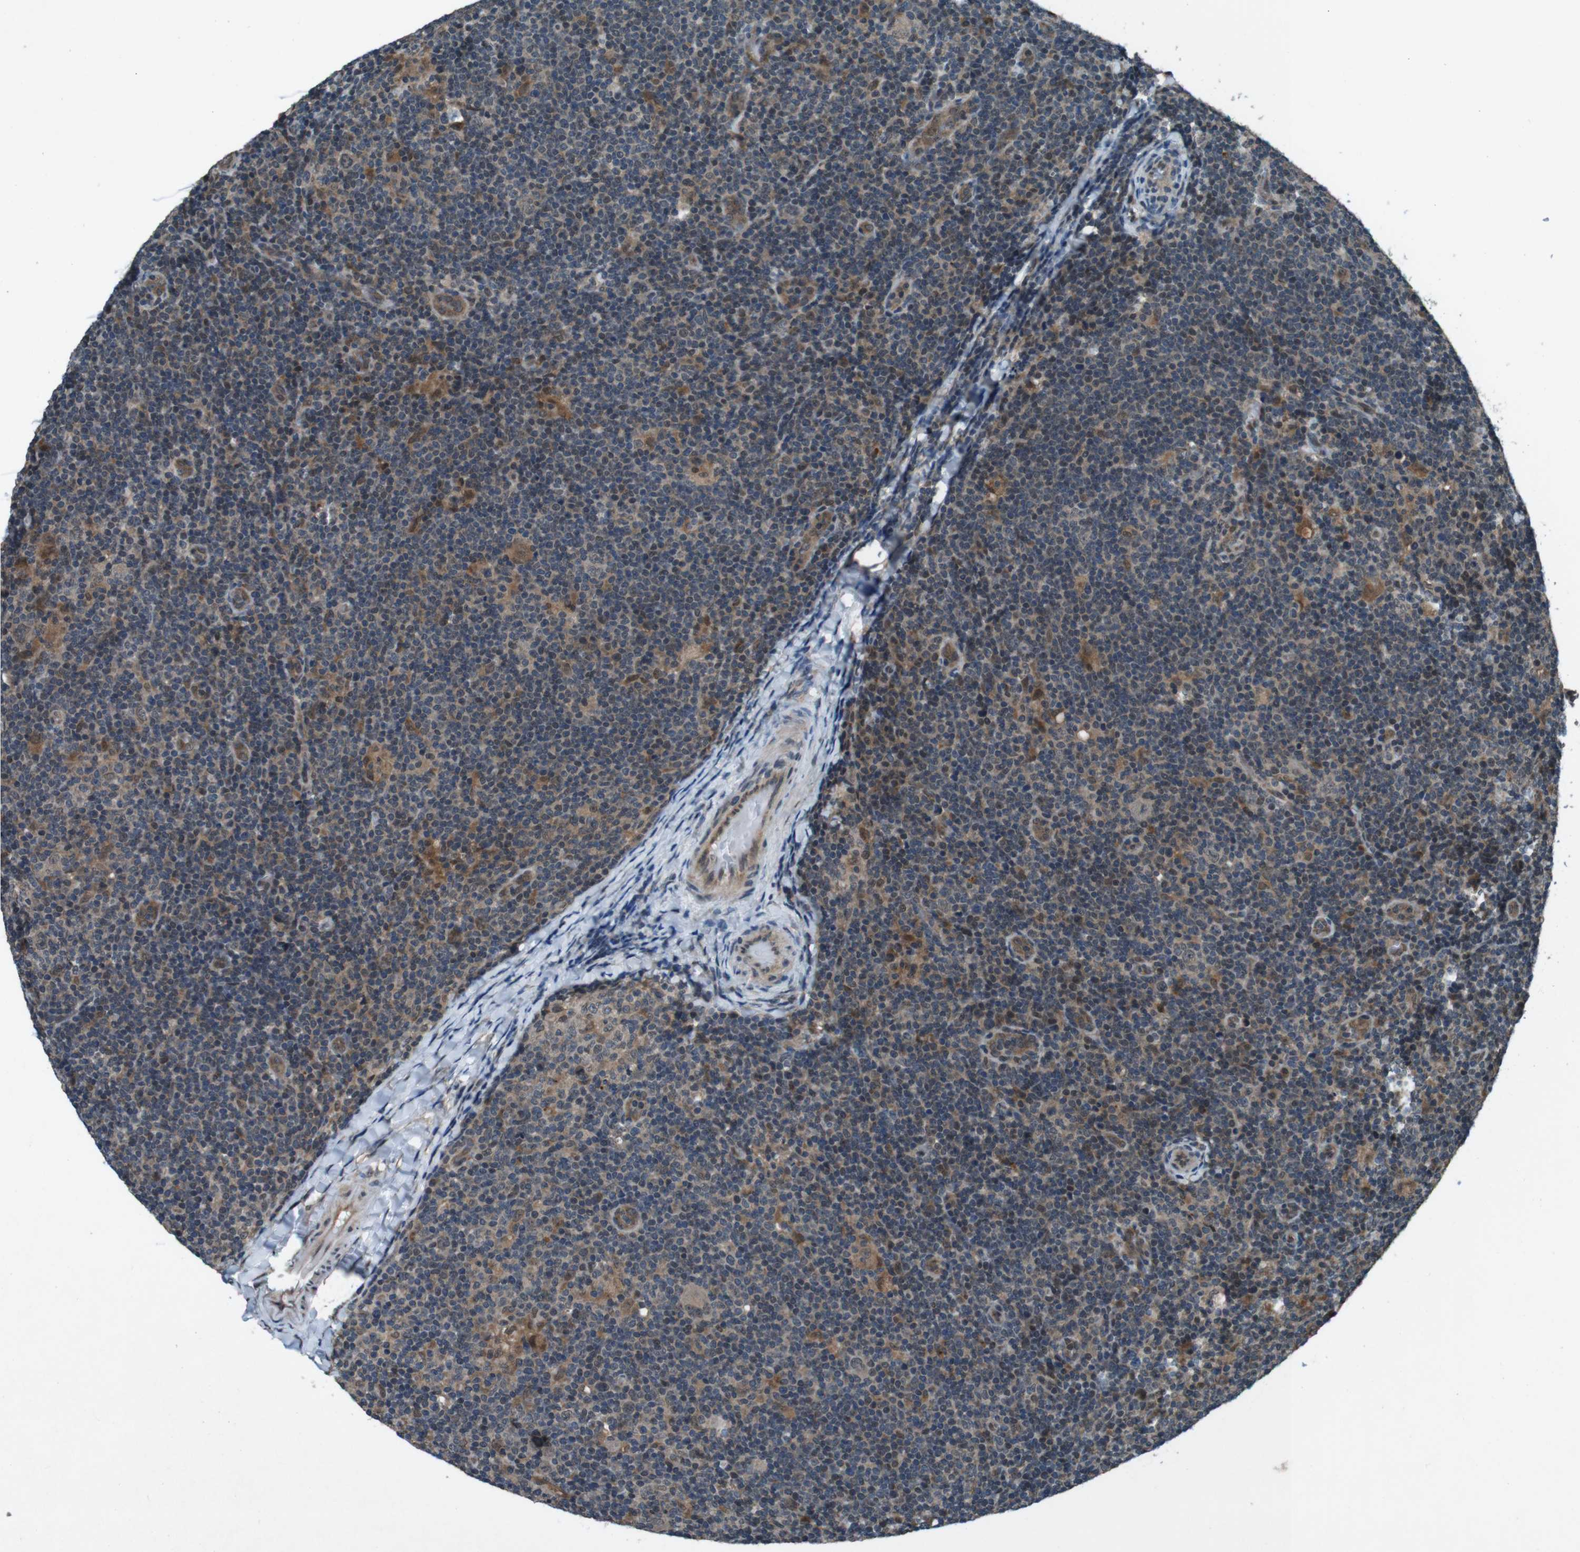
{"staining": {"intensity": "moderate", "quantity": "25%-75%", "location": "cytoplasmic/membranous"}, "tissue": "lymphoma", "cell_type": "Tumor cells", "image_type": "cancer", "snomed": [{"axis": "morphology", "description": "Hodgkin's disease, NOS"}, {"axis": "topography", "description": "Lymph node"}], "caption": "Protein expression analysis of human Hodgkin's disease reveals moderate cytoplasmic/membranous positivity in about 25%-75% of tumor cells.", "gene": "SOCS1", "patient": {"sex": "female", "age": 57}}